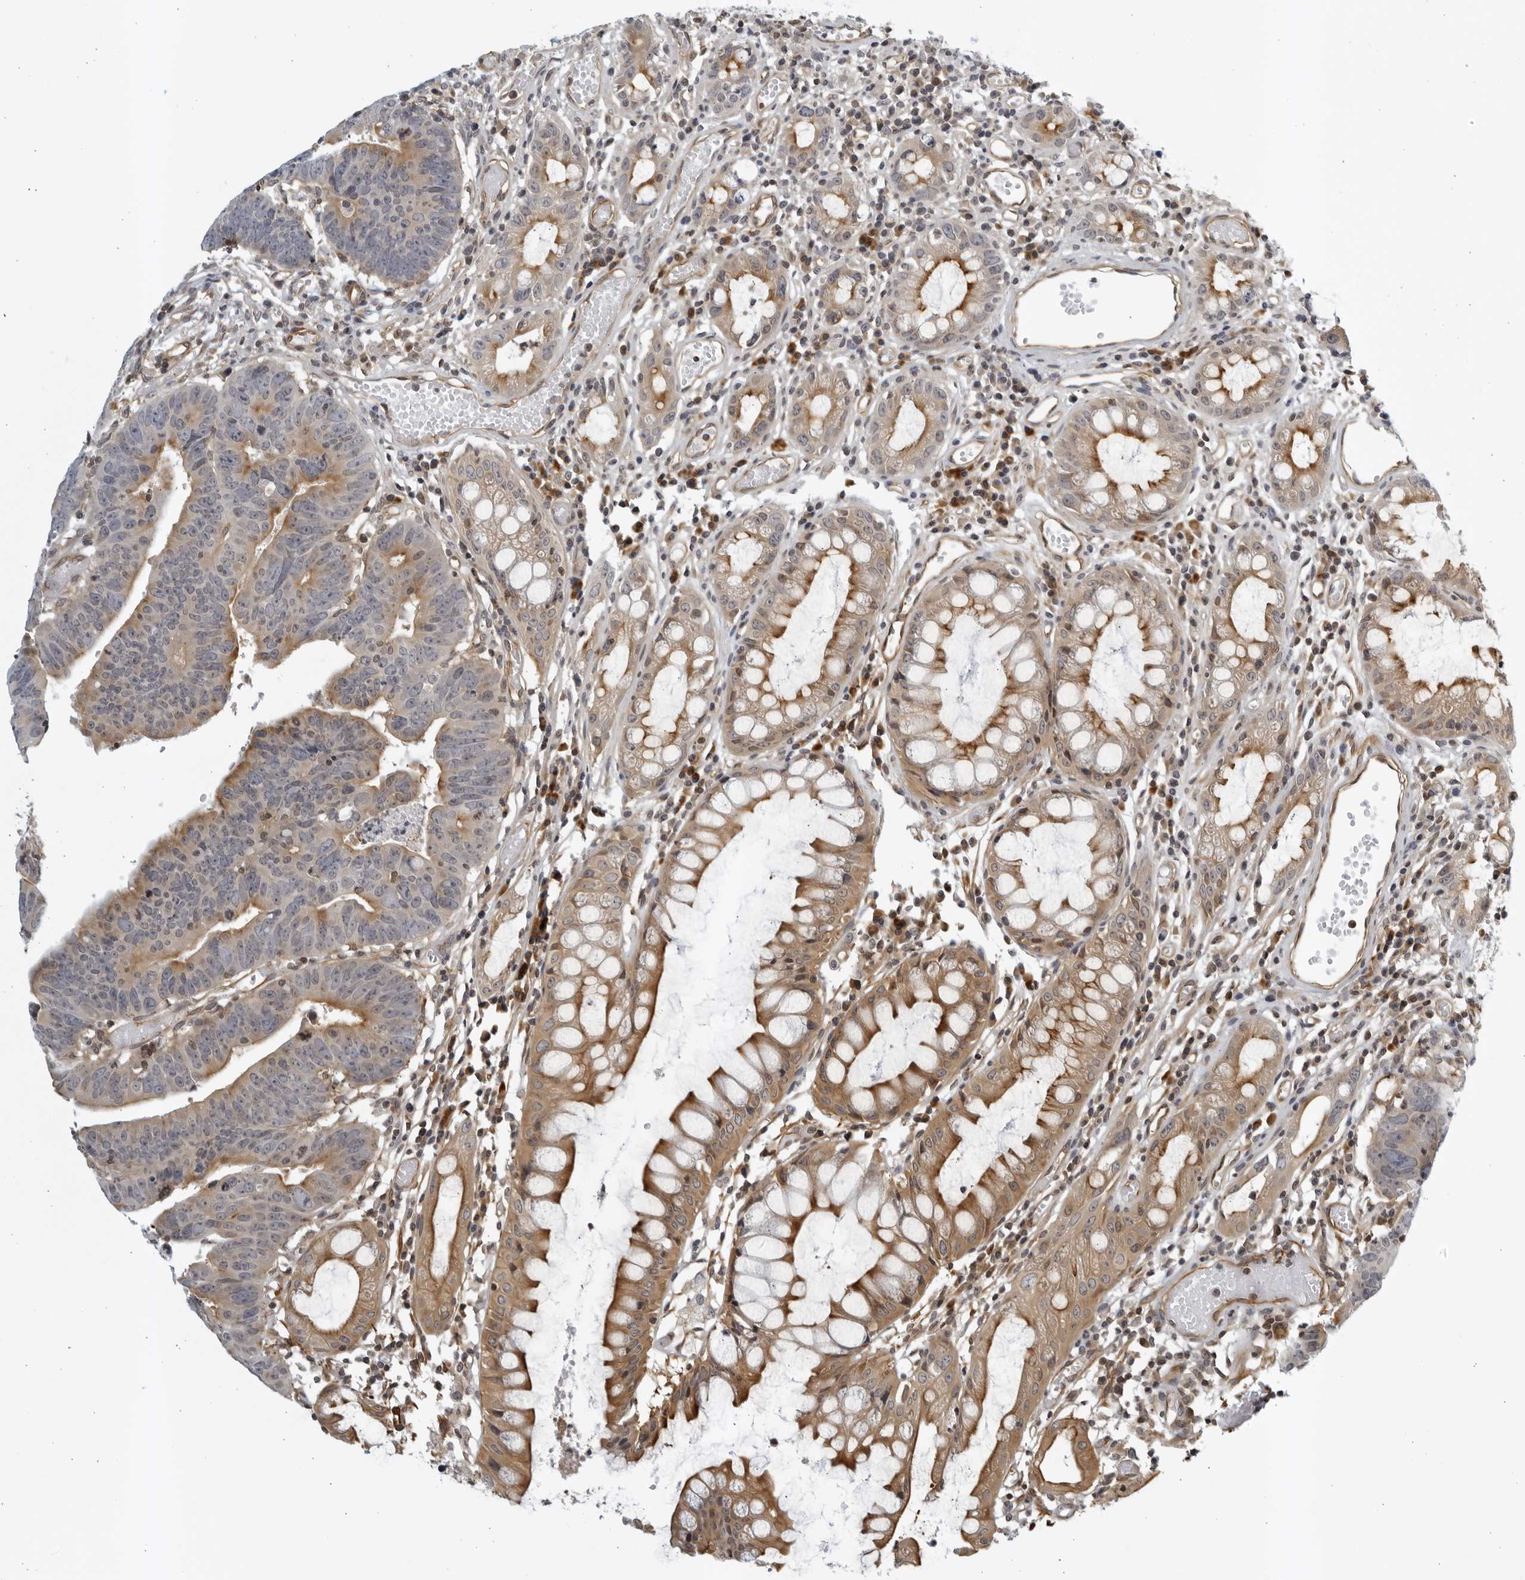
{"staining": {"intensity": "moderate", "quantity": ">75%", "location": "cytoplasmic/membranous"}, "tissue": "colorectal cancer", "cell_type": "Tumor cells", "image_type": "cancer", "snomed": [{"axis": "morphology", "description": "Adenocarcinoma, NOS"}, {"axis": "topography", "description": "Rectum"}], "caption": "Colorectal cancer stained for a protein reveals moderate cytoplasmic/membranous positivity in tumor cells. (DAB = brown stain, brightfield microscopy at high magnification).", "gene": "SERTAD4", "patient": {"sex": "female", "age": 65}}